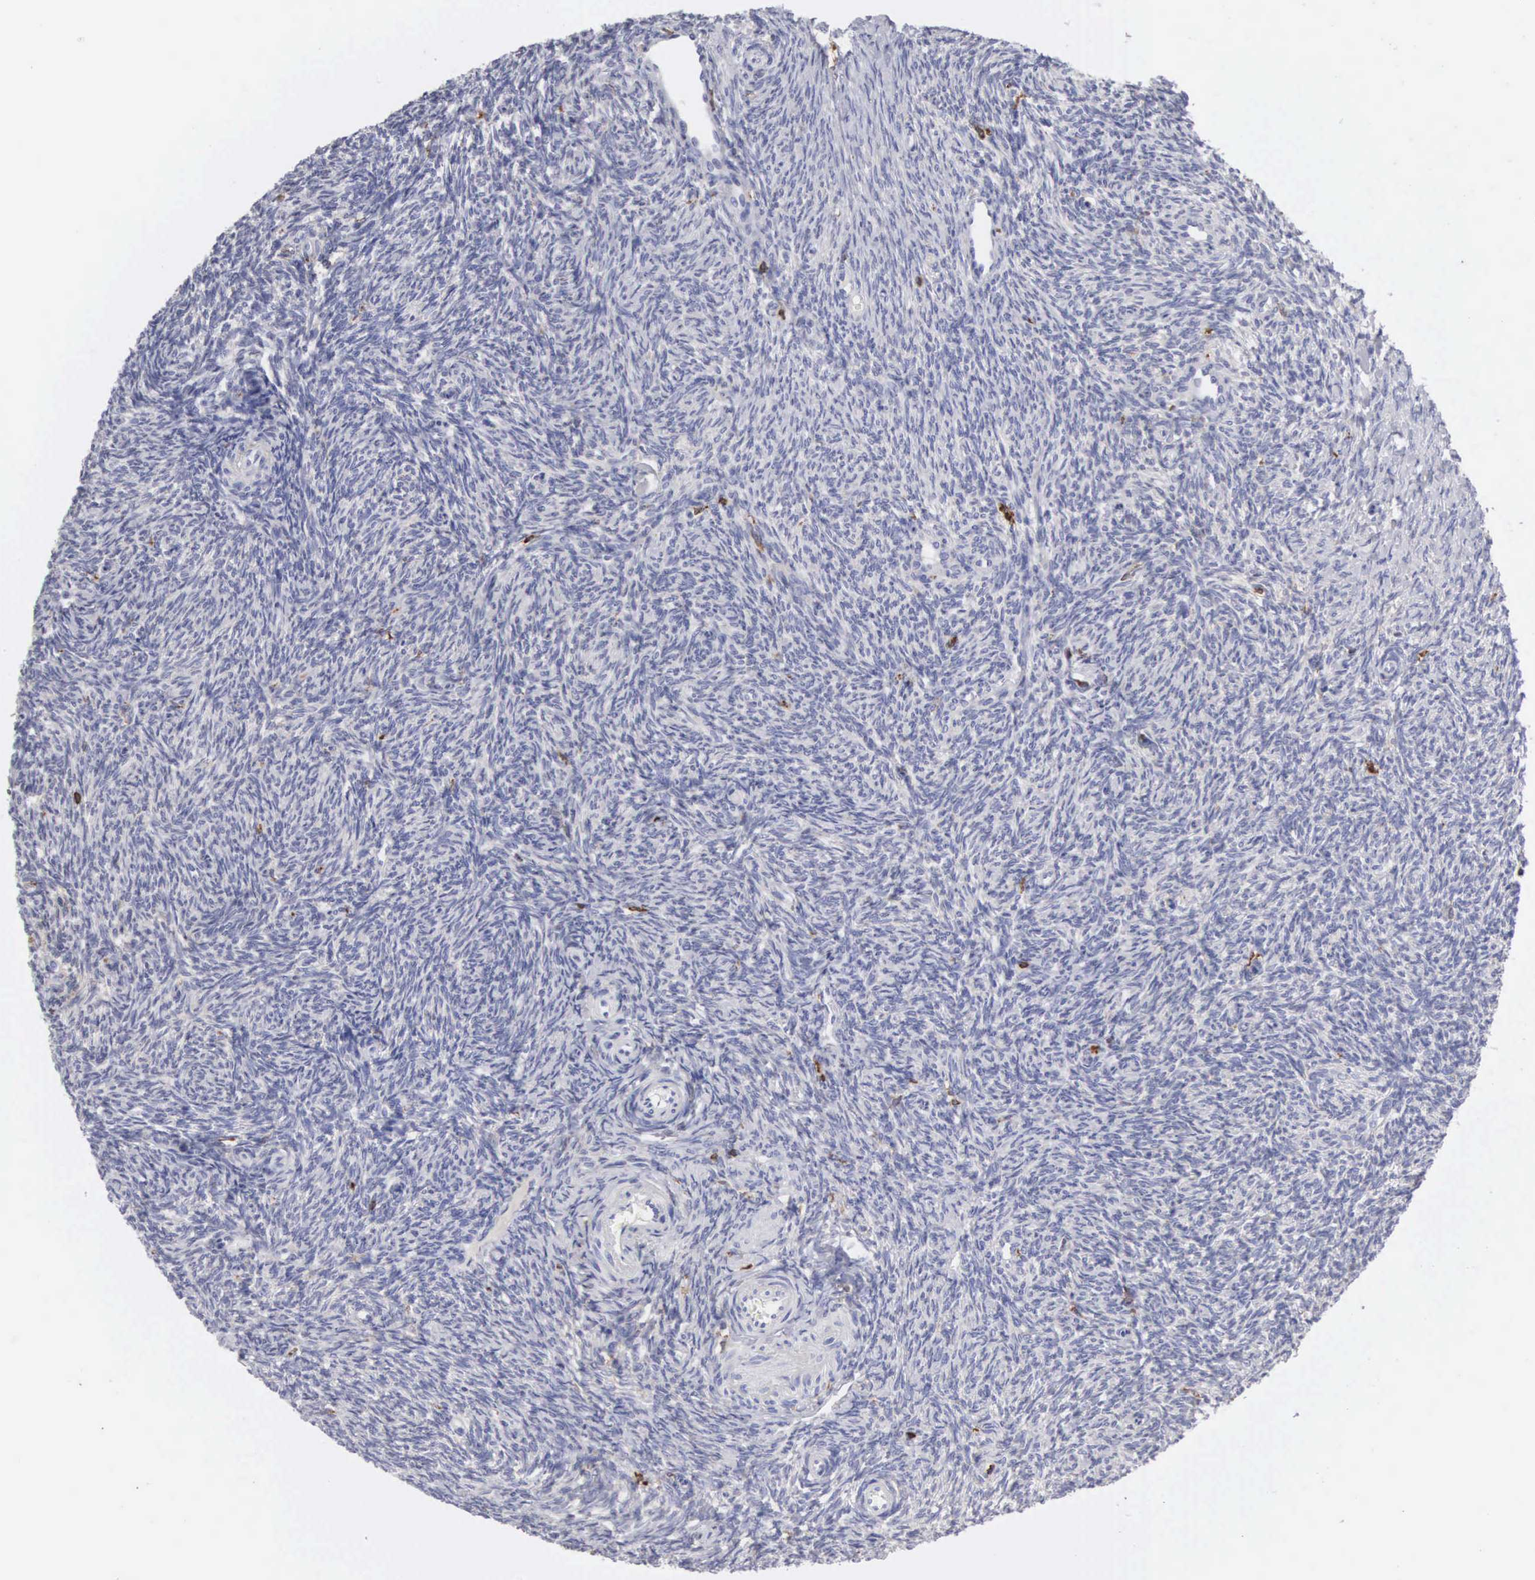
{"staining": {"intensity": "weak", "quantity": "25%-75%", "location": "cytoplasmic/membranous"}, "tissue": "ovary", "cell_type": "Ovarian stroma cells", "image_type": "normal", "snomed": [{"axis": "morphology", "description": "Normal tissue, NOS"}, {"axis": "topography", "description": "Ovary"}], "caption": "This is a micrograph of immunohistochemistry (IHC) staining of normal ovary, which shows weak positivity in the cytoplasmic/membranous of ovarian stroma cells.", "gene": "ENSG00000285304", "patient": {"sex": "female", "age": 32}}